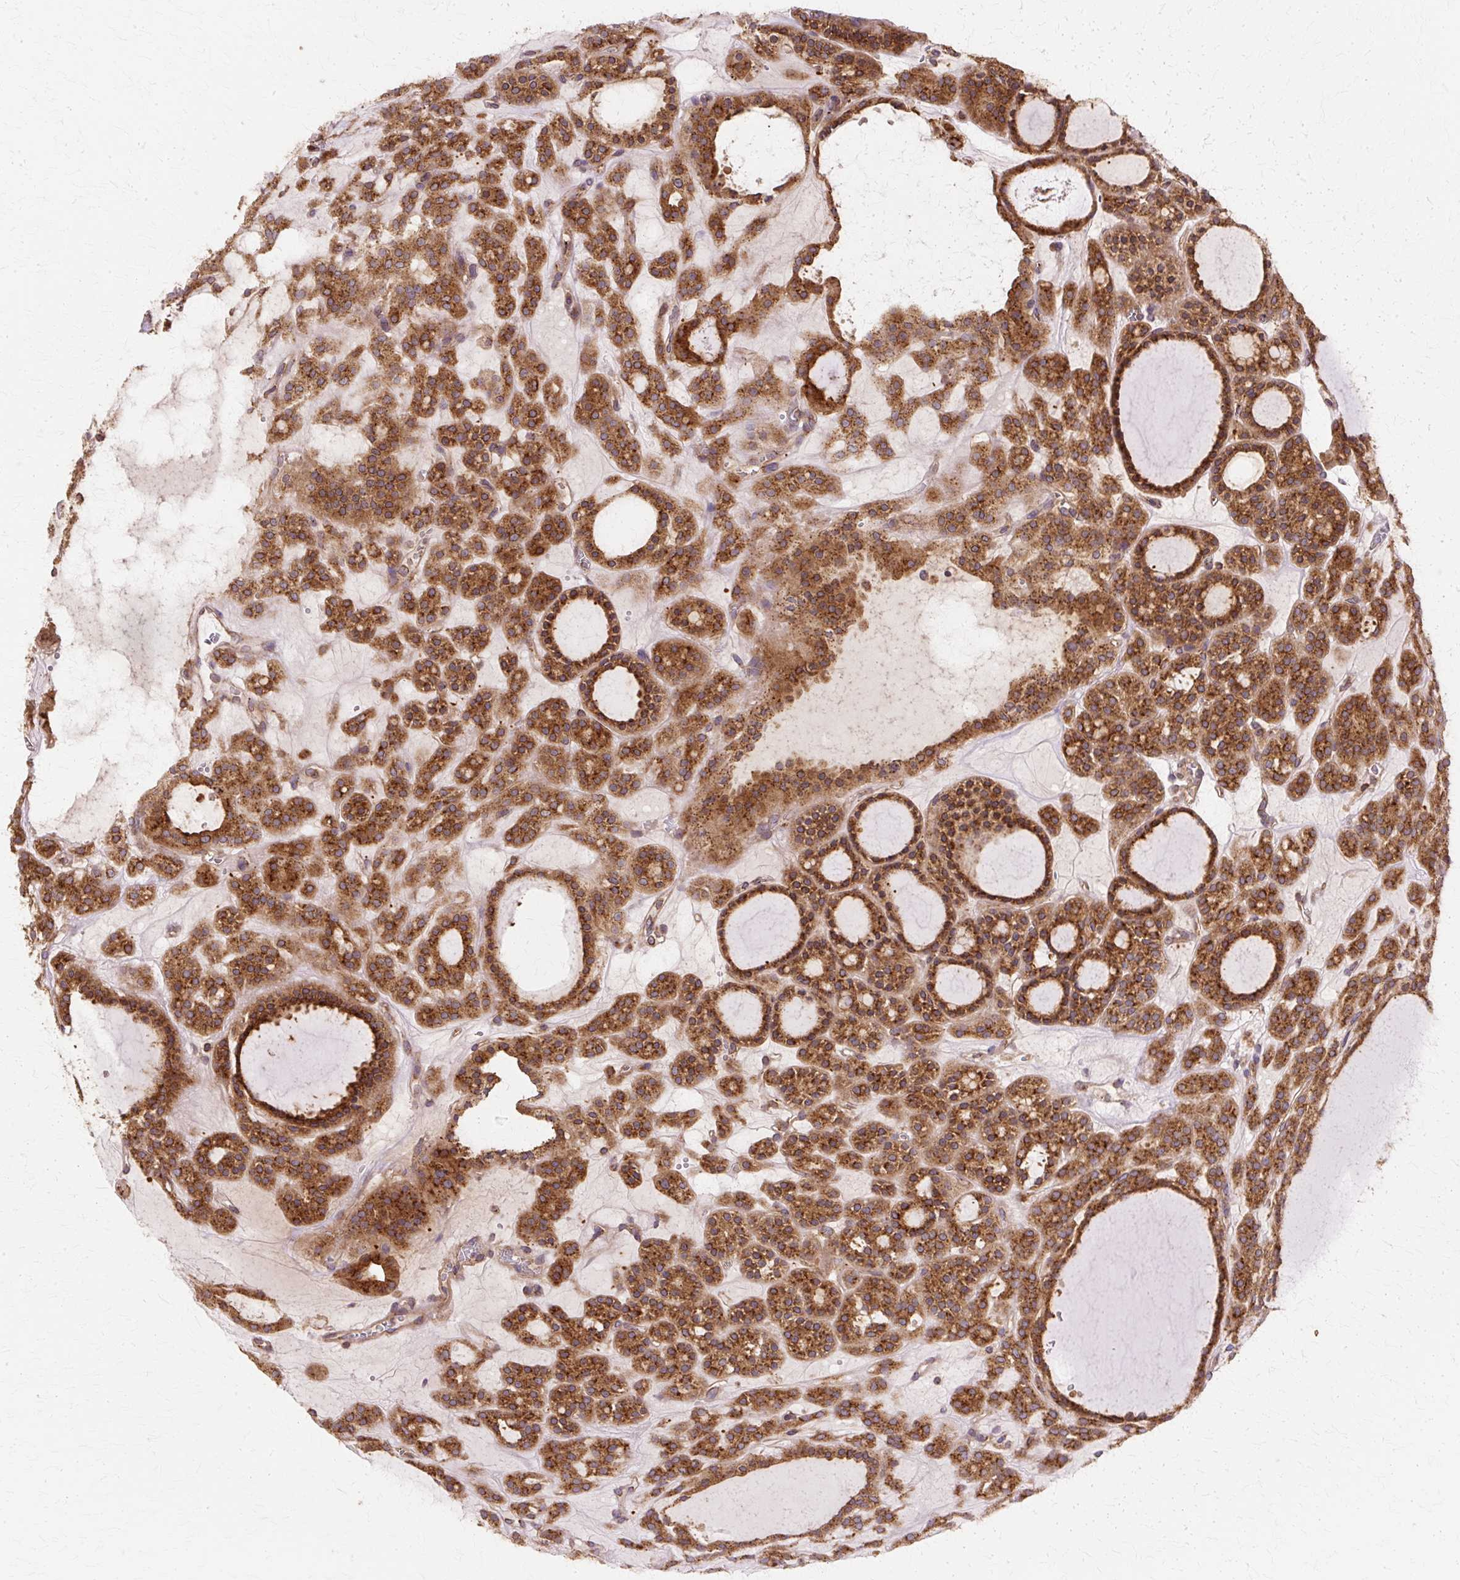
{"staining": {"intensity": "strong", "quantity": ">75%", "location": "cytoplasmic/membranous"}, "tissue": "thyroid cancer", "cell_type": "Tumor cells", "image_type": "cancer", "snomed": [{"axis": "morphology", "description": "Follicular adenoma carcinoma, NOS"}, {"axis": "topography", "description": "Thyroid gland"}], "caption": "Brown immunohistochemical staining in follicular adenoma carcinoma (thyroid) demonstrates strong cytoplasmic/membranous staining in about >75% of tumor cells.", "gene": "COPB1", "patient": {"sex": "female", "age": 63}}